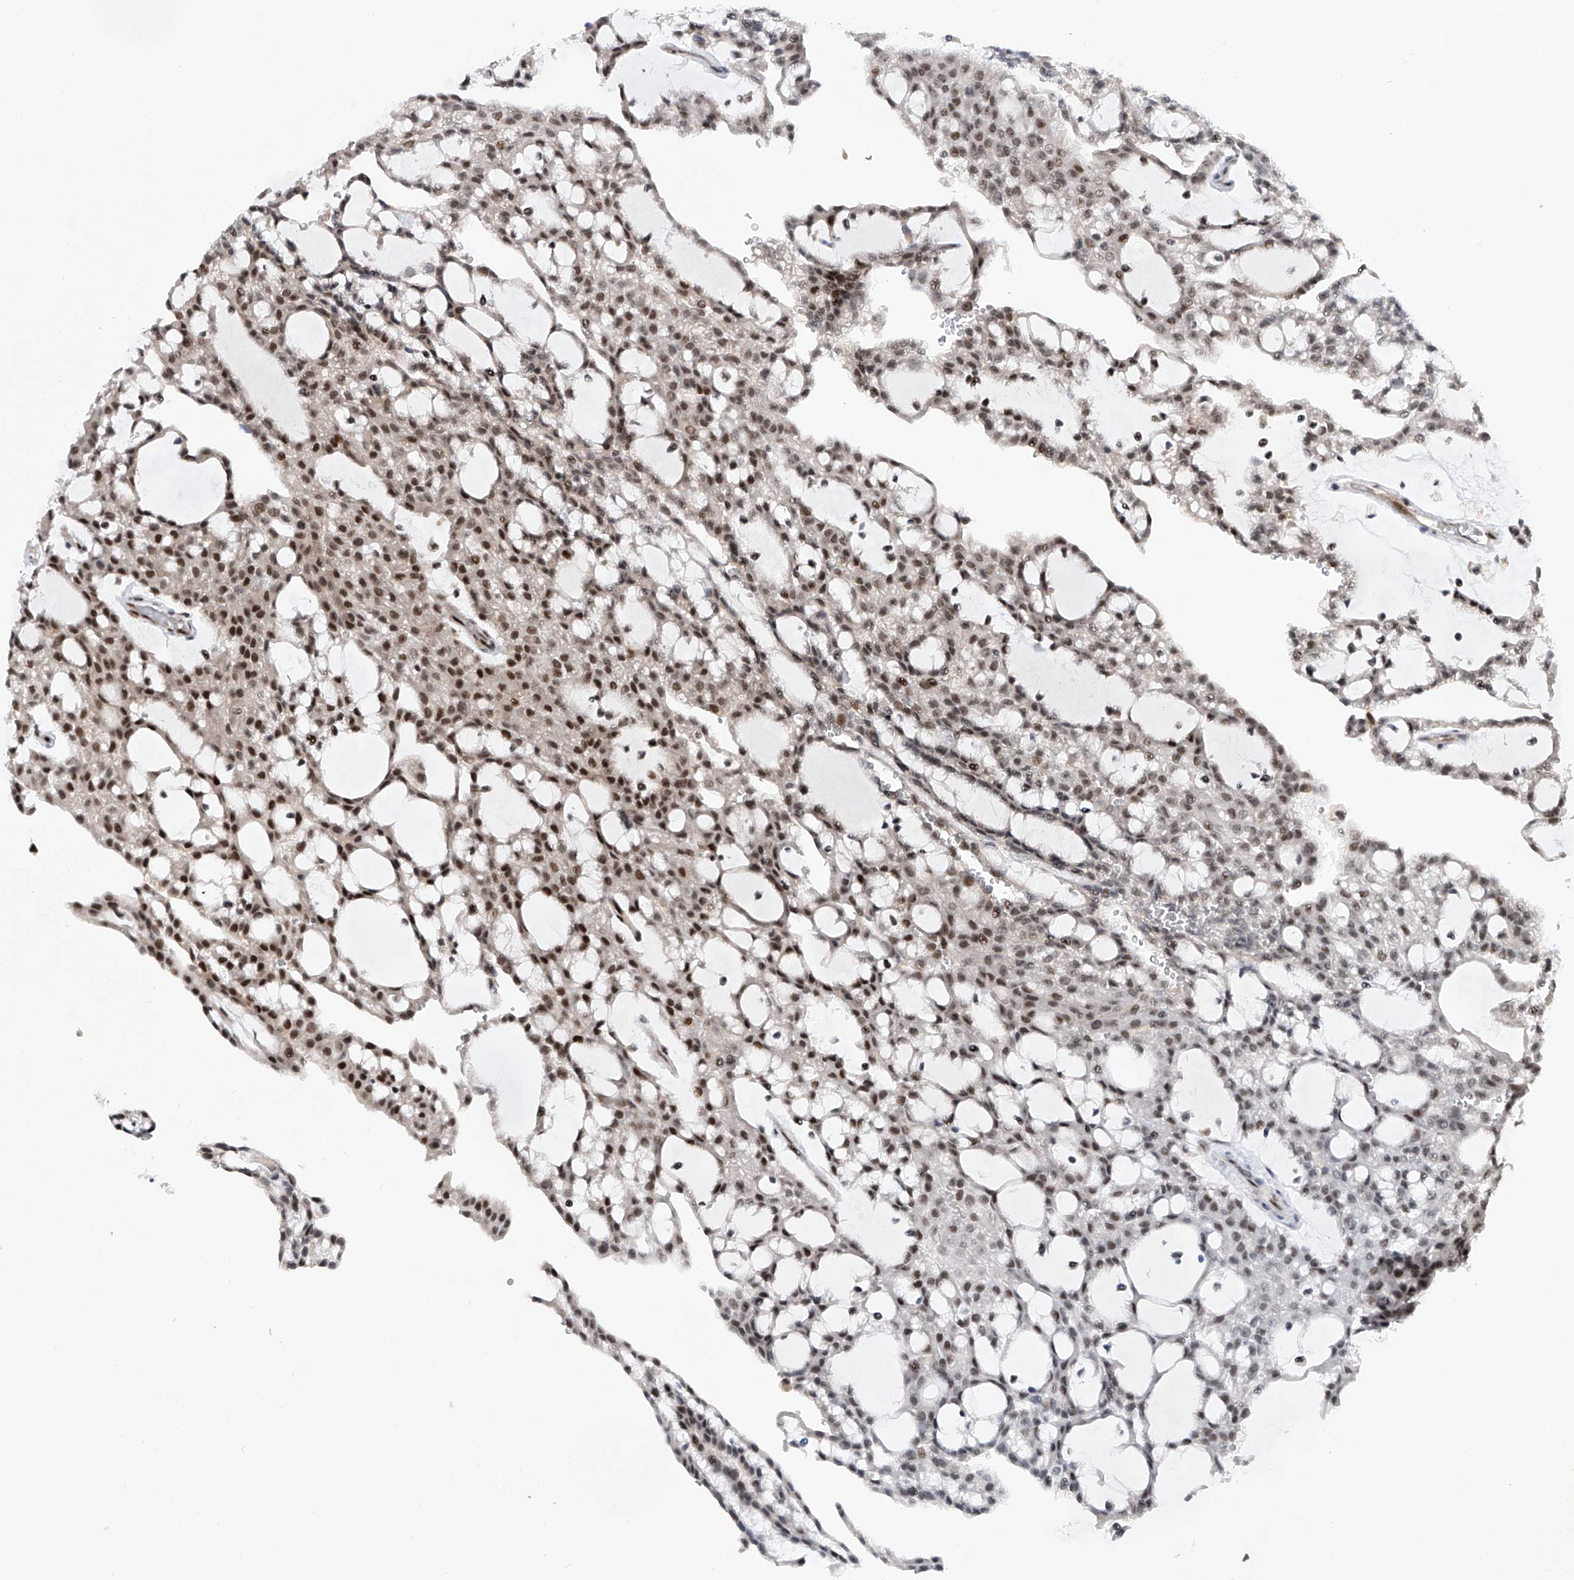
{"staining": {"intensity": "moderate", "quantity": ">75%", "location": "nuclear"}, "tissue": "renal cancer", "cell_type": "Tumor cells", "image_type": "cancer", "snomed": [{"axis": "morphology", "description": "Adenocarcinoma, NOS"}, {"axis": "topography", "description": "Kidney"}], "caption": "This is an image of immunohistochemistry staining of renal cancer (adenocarcinoma), which shows moderate expression in the nuclear of tumor cells.", "gene": "RAD54L", "patient": {"sex": "male", "age": 63}}